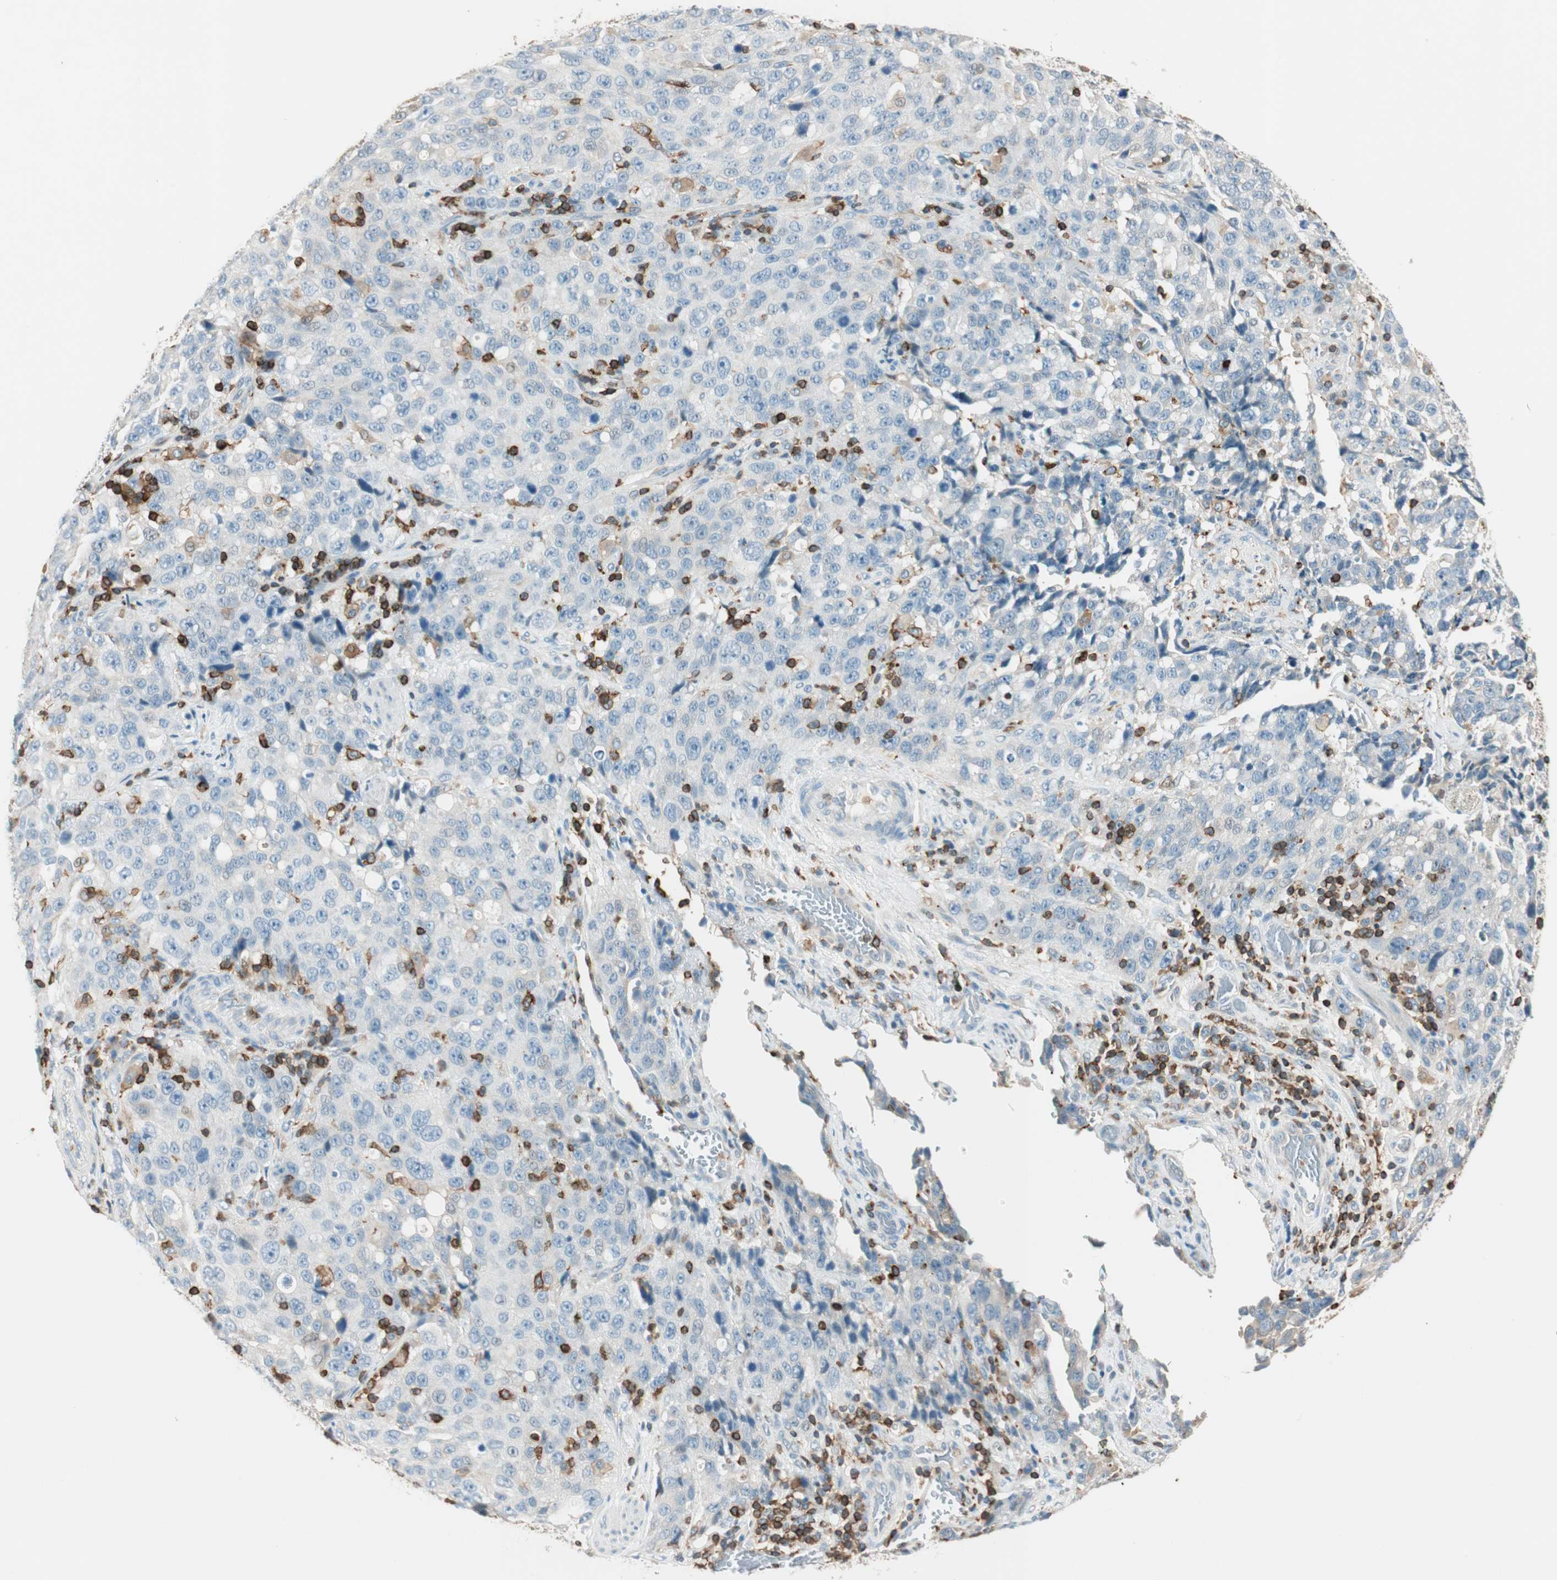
{"staining": {"intensity": "weak", "quantity": "25%-75%", "location": "cytoplasmic/membranous"}, "tissue": "stomach cancer", "cell_type": "Tumor cells", "image_type": "cancer", "snomed": [{"axis": "morphology", "description": "Normal tissue, NOS"}, {"axis": "morphology", "description": "Adenocarcinoma, NOS"}, {"axis": "topography", "description": "Stomach"}], "caption": "Immunohistochemical staining of human stomach adenocarcinoma shows weak cytoplasmic/membranous protein positivity in approximately 25%-75% of tumor cells. The protein is shown in brown color, while the nuclei are stained blue.", "gene": "HPGD", "patient": {"sex": "male", "age": 48}}